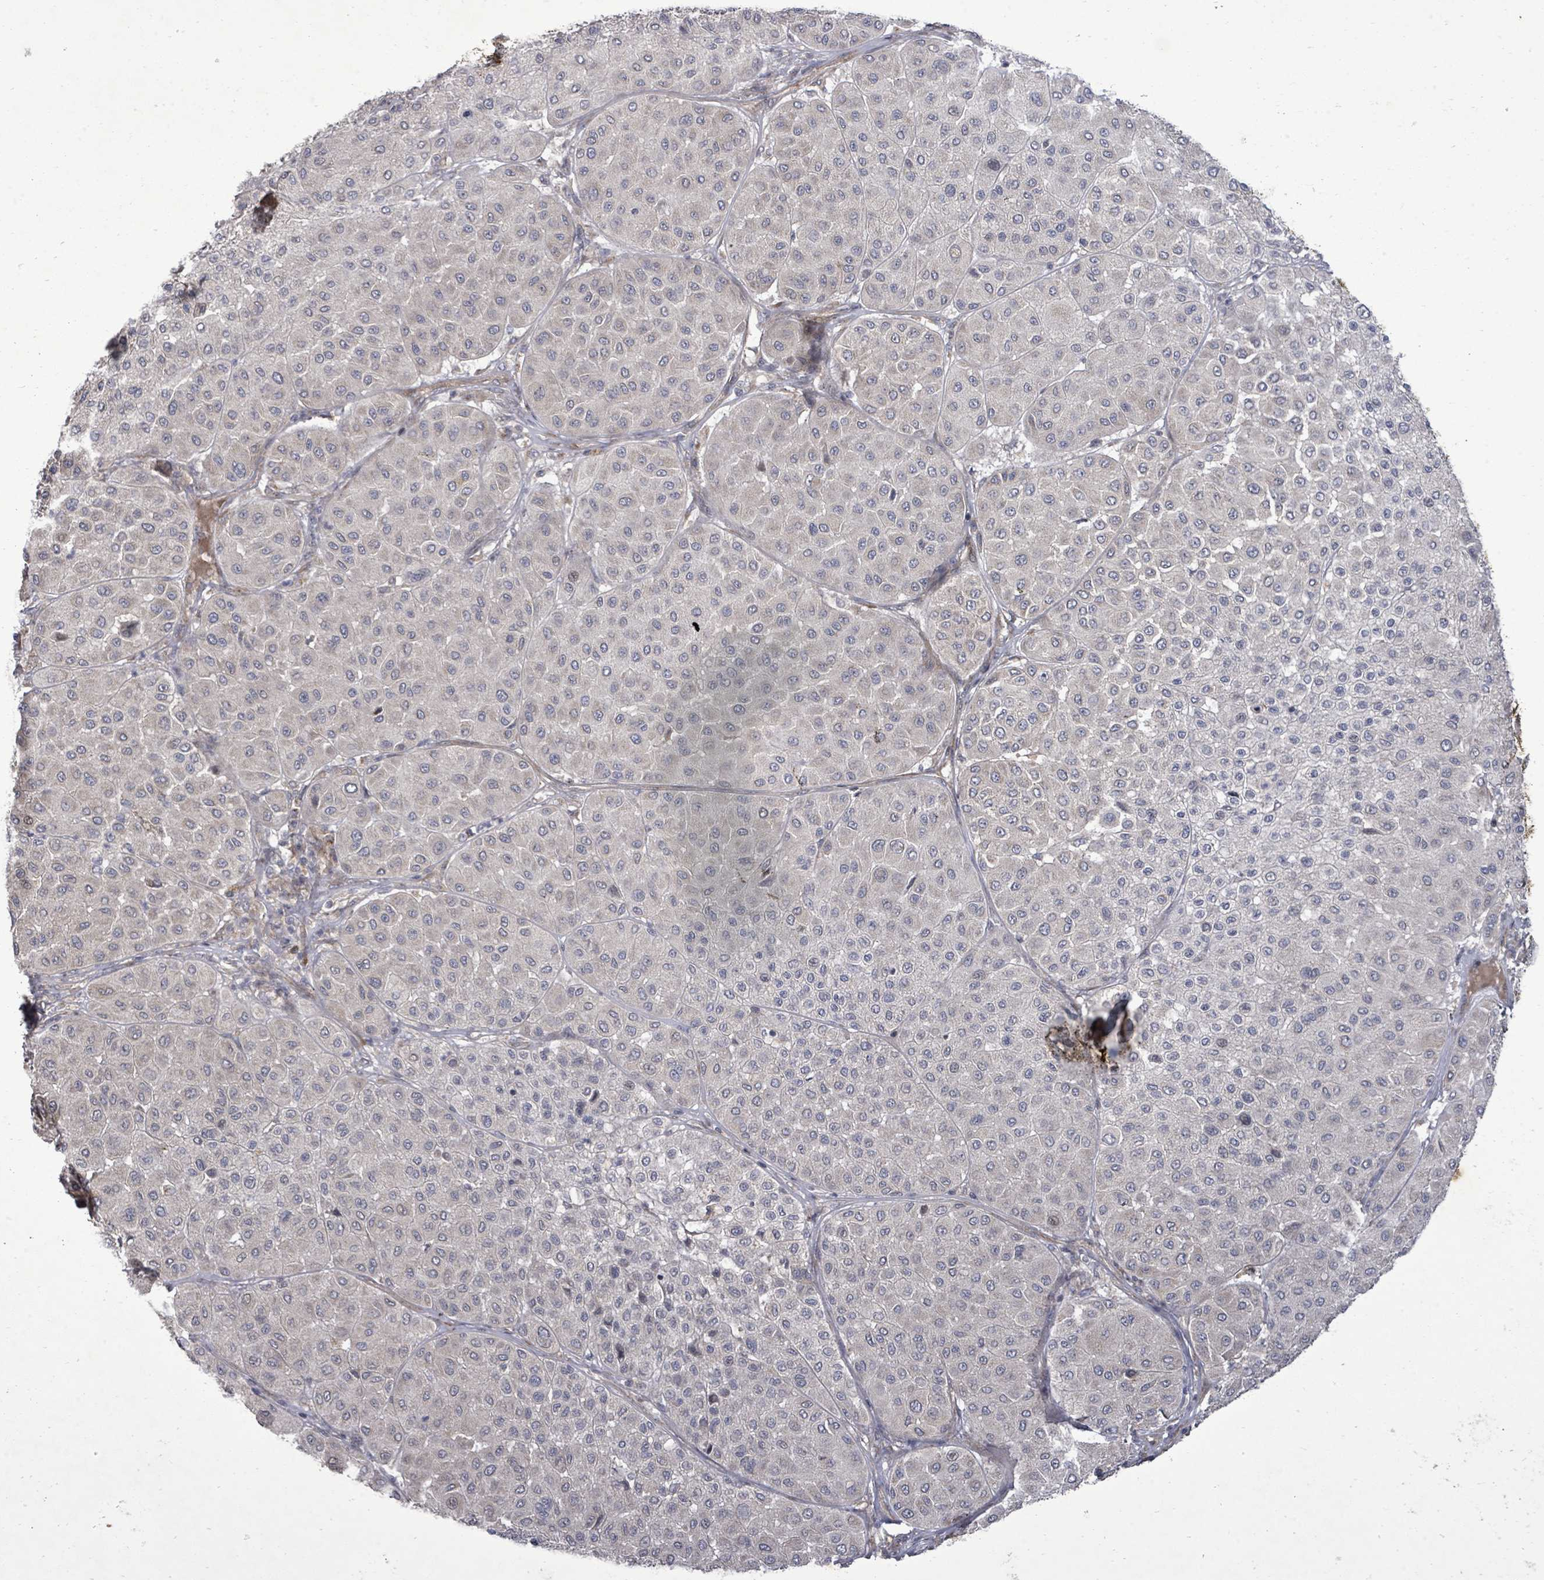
{"staining": {"intensity": "negative", "quantity": "none", "location": "none"}, "tissue": "melanoma", "cell_type": "Tumor cells", "image_type": "cancer", "snomed": [{"axis": "morphology", "description": "Malignant melanoma, Metastatic site"}, {"axis": "topography", "description": "Smooth muscle"}], "caption": "This is an immunohistochemistry (IHC) histopathology image of malignant melanoma (metastatic site). There is no positivity in tumor cells.", "gene": "KRTAP27-1", "patient": {"sex": "male", "age": 41}}